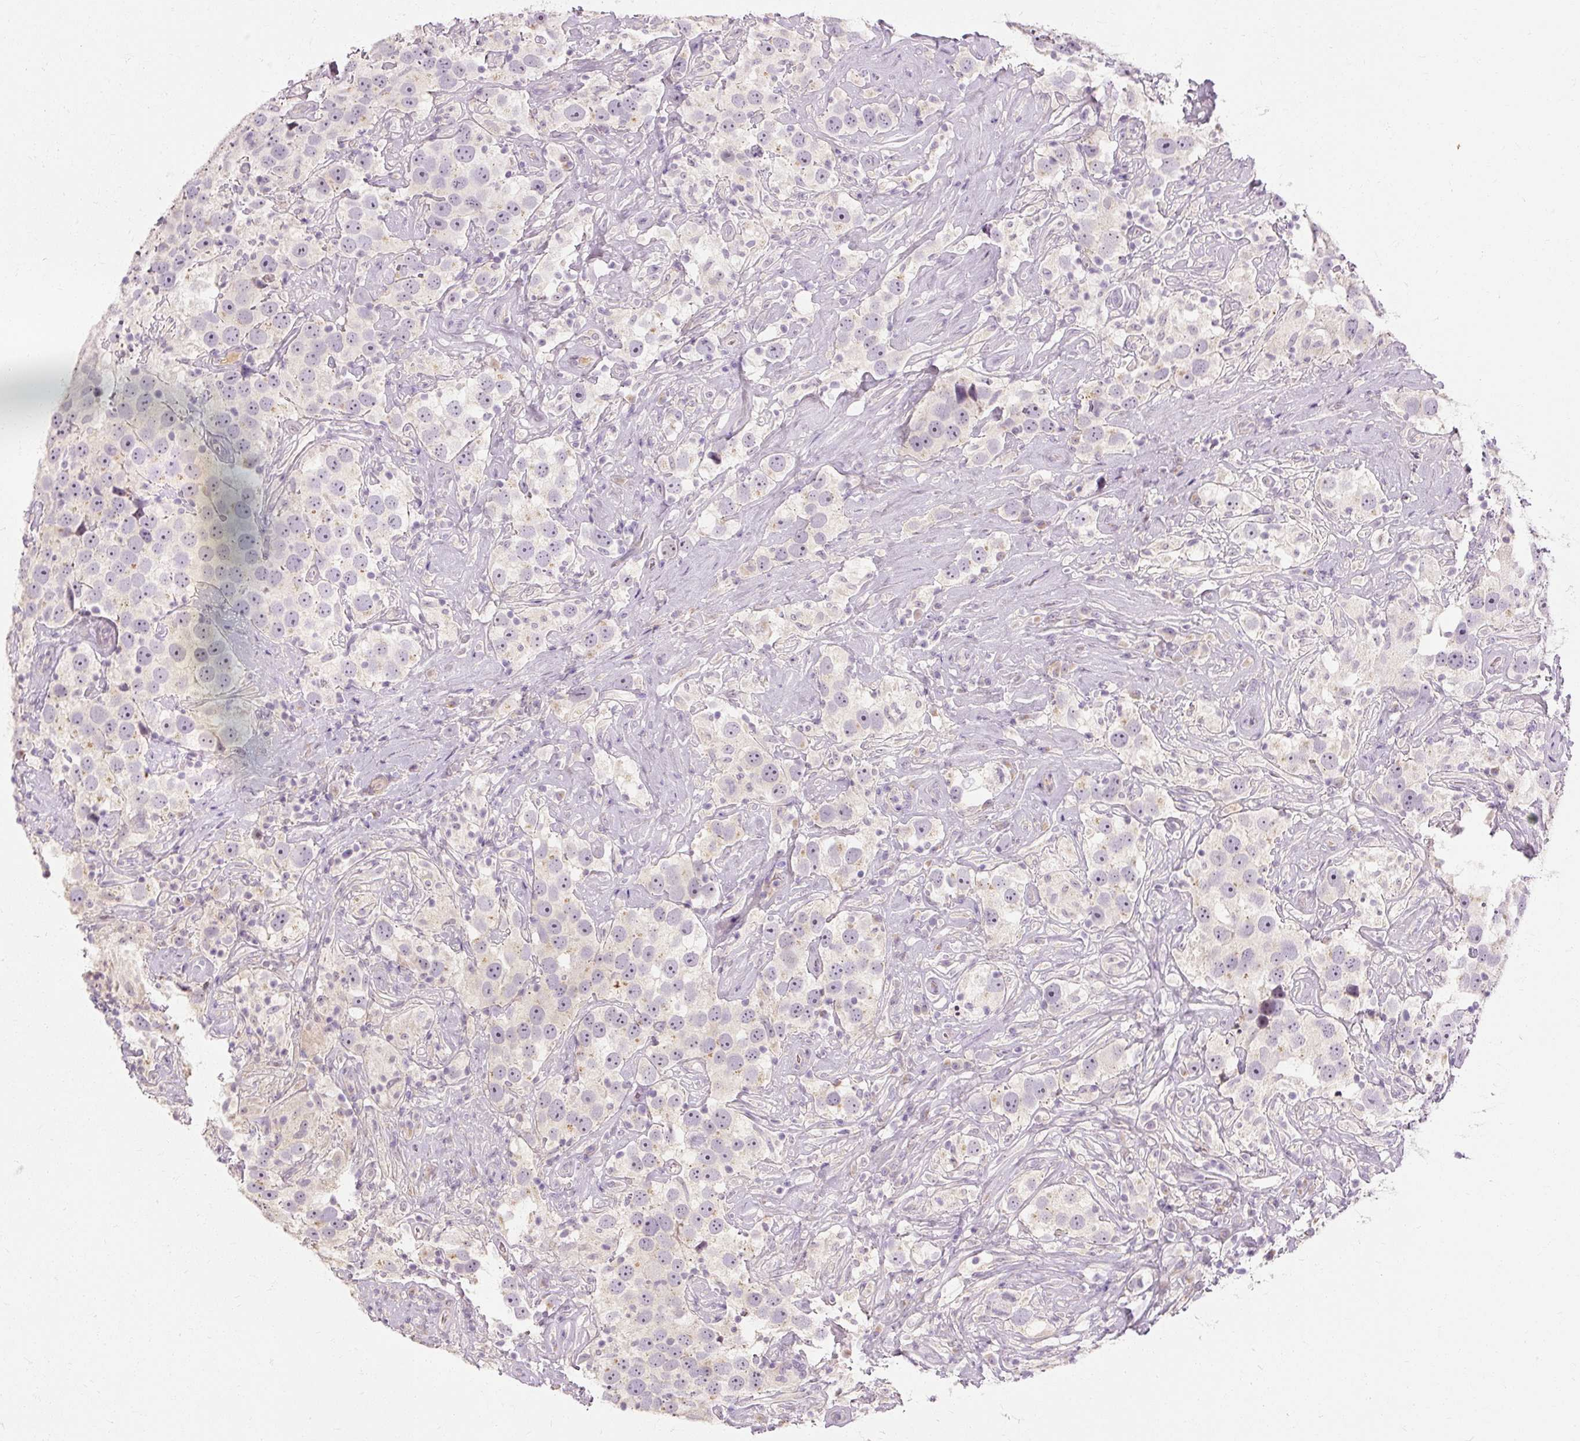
{"staining": {"intensity": "weak", "quantity": "<25%", "location": "cytoplasmic/membranous"}, "tissue": "testis cancer", "cell_type": "Tumor cells", "image_type": "cancer", "snomed": [{"axis": "morphology", "description": "Seminoma, NOS"}, {"axis": "topography", "description": "Testis"}], "caption": "The micrograph reveals no staining of tumor cells in testis seminoma.", "gene": "CAPN3", "patient": {"sex": "male", "age": 49}}